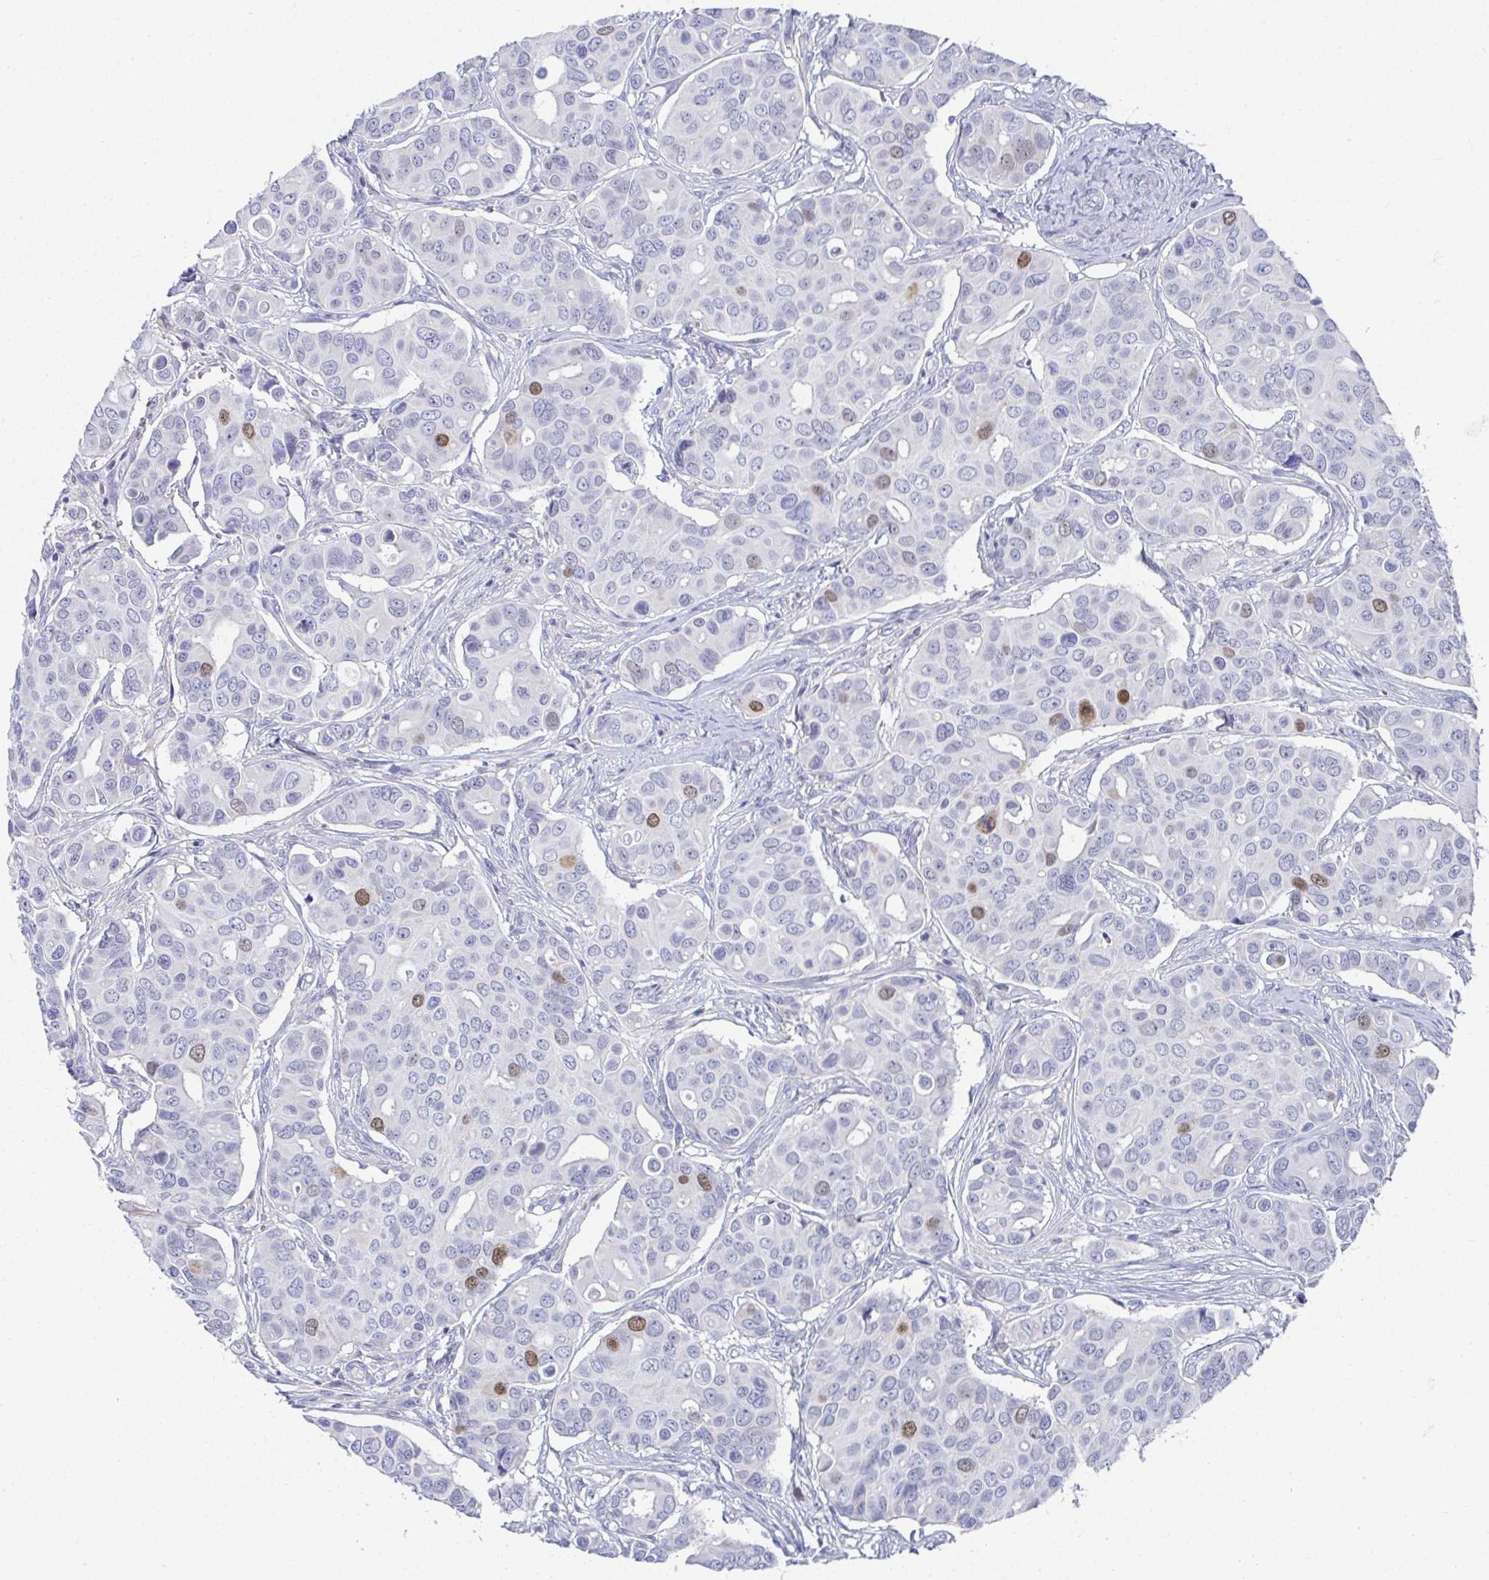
{"staining": {"intensity": "moderate", "quantity": "<25%", "location": "nuclear"}, "tissue": "breast cancer", "cell_type": "Tumor cells", "image_type": "cancer", "snomed": [{"axis": "morphology", "description": "Normal tissue, NOS"}, {"axis": "morphology", "description": "Duct carcinoma"}, {"axis": "topography", "description": "Skin"}, {"axis": "topography", "description": "Breast"}], "caption": "Immunohistochemistry image of human breast cancer stained for a protein (brown), which shows low levels of moderate nuclear staining in approximately <25% of tumor cells.", "gene": "ATP5F1C", "patient": {"sex": "female", "age": 54}}